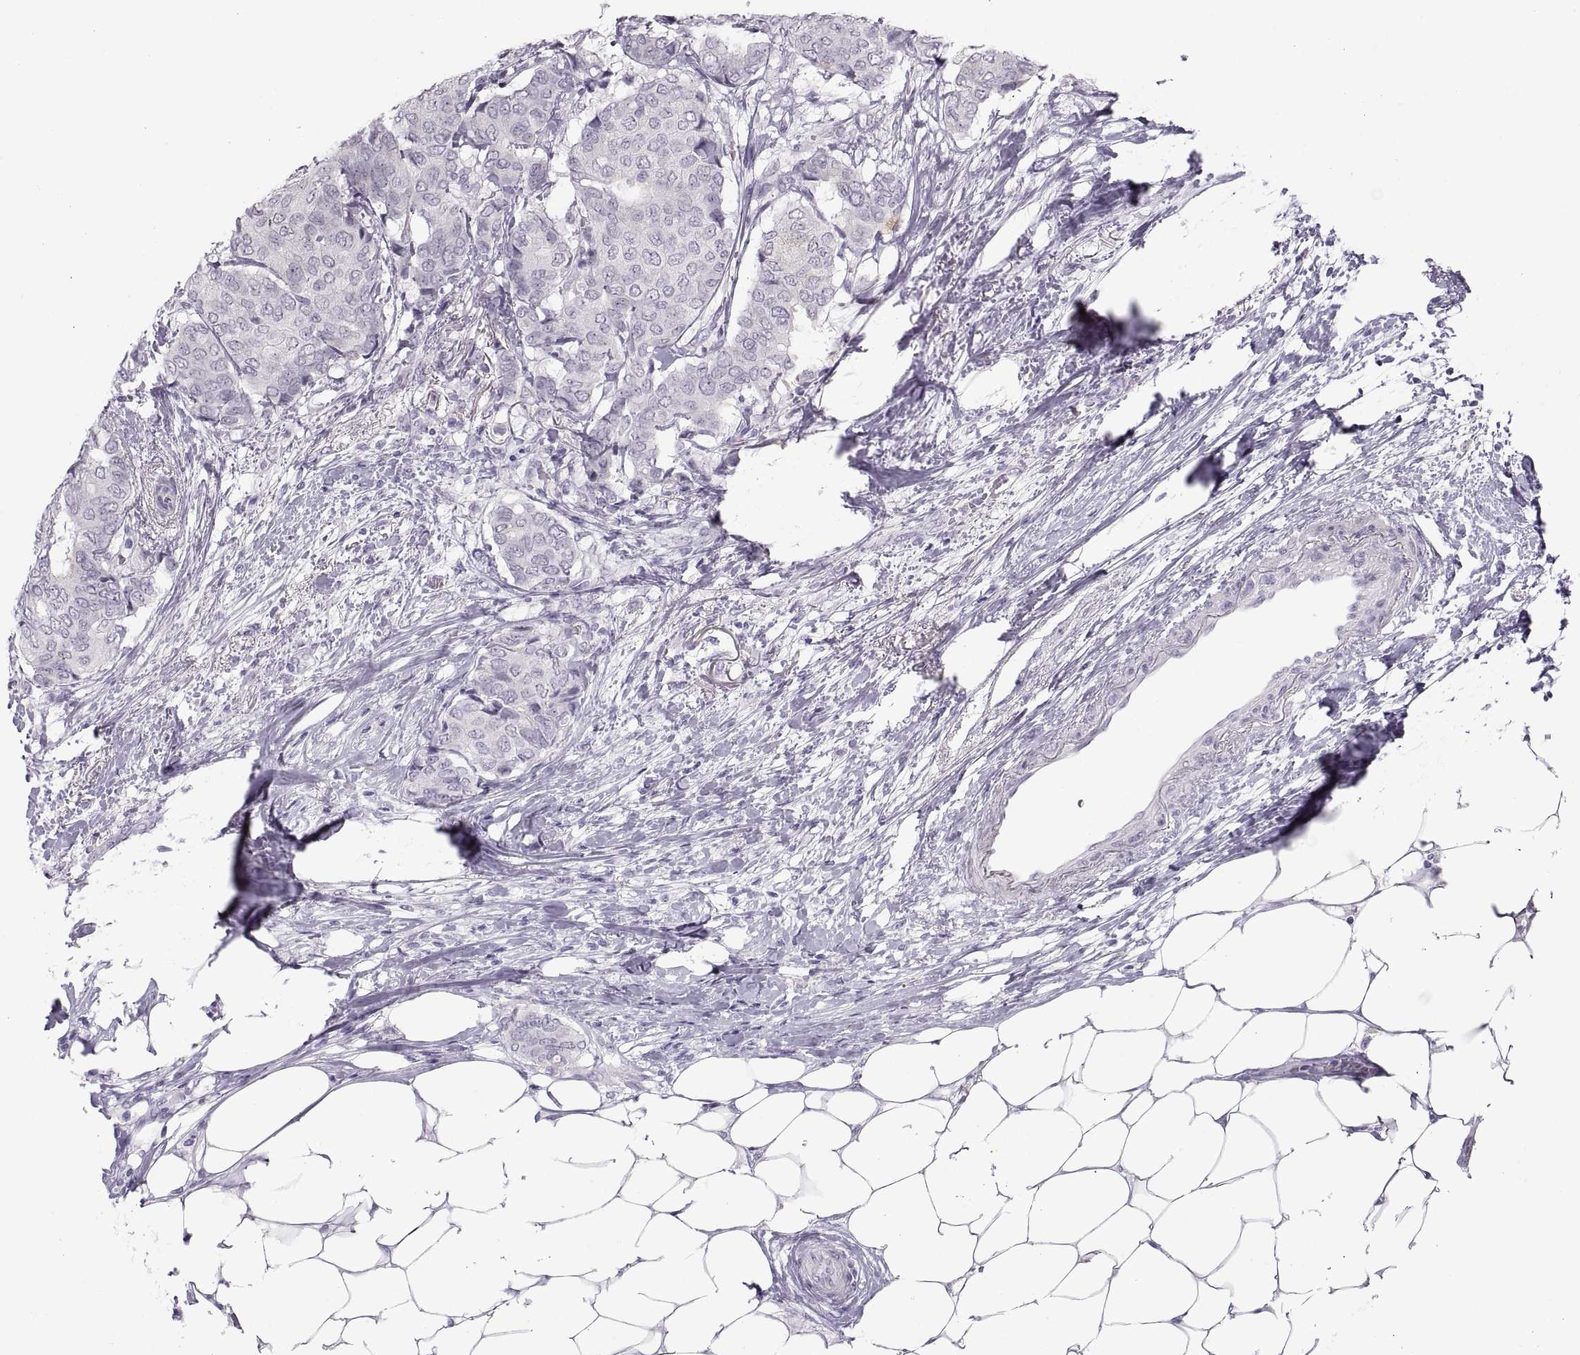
{"staining": {"intensity": "negative", "quantity": "none", "location": "none"}, "tissue": "breast cancer", "cell_type": "Tumor cells", "image_type": "cancer", "snomed": [{"axis": "morphology", "description": "Duct carcinoma"}, {"axis": "topography", "description": "Breast"}], "caption": "The image reveals no staining of tumor cells in breast invasive ductal carcinoma. The staining was performed using DAB (3,3'-diaminobenzidine) to visualize the protein expression in brown, while the nuclei were stained in blue with hematoxylin (Magnification: 20x).", "gene": "C3orf22", "patient": {"sex": "female", "age": 75}}